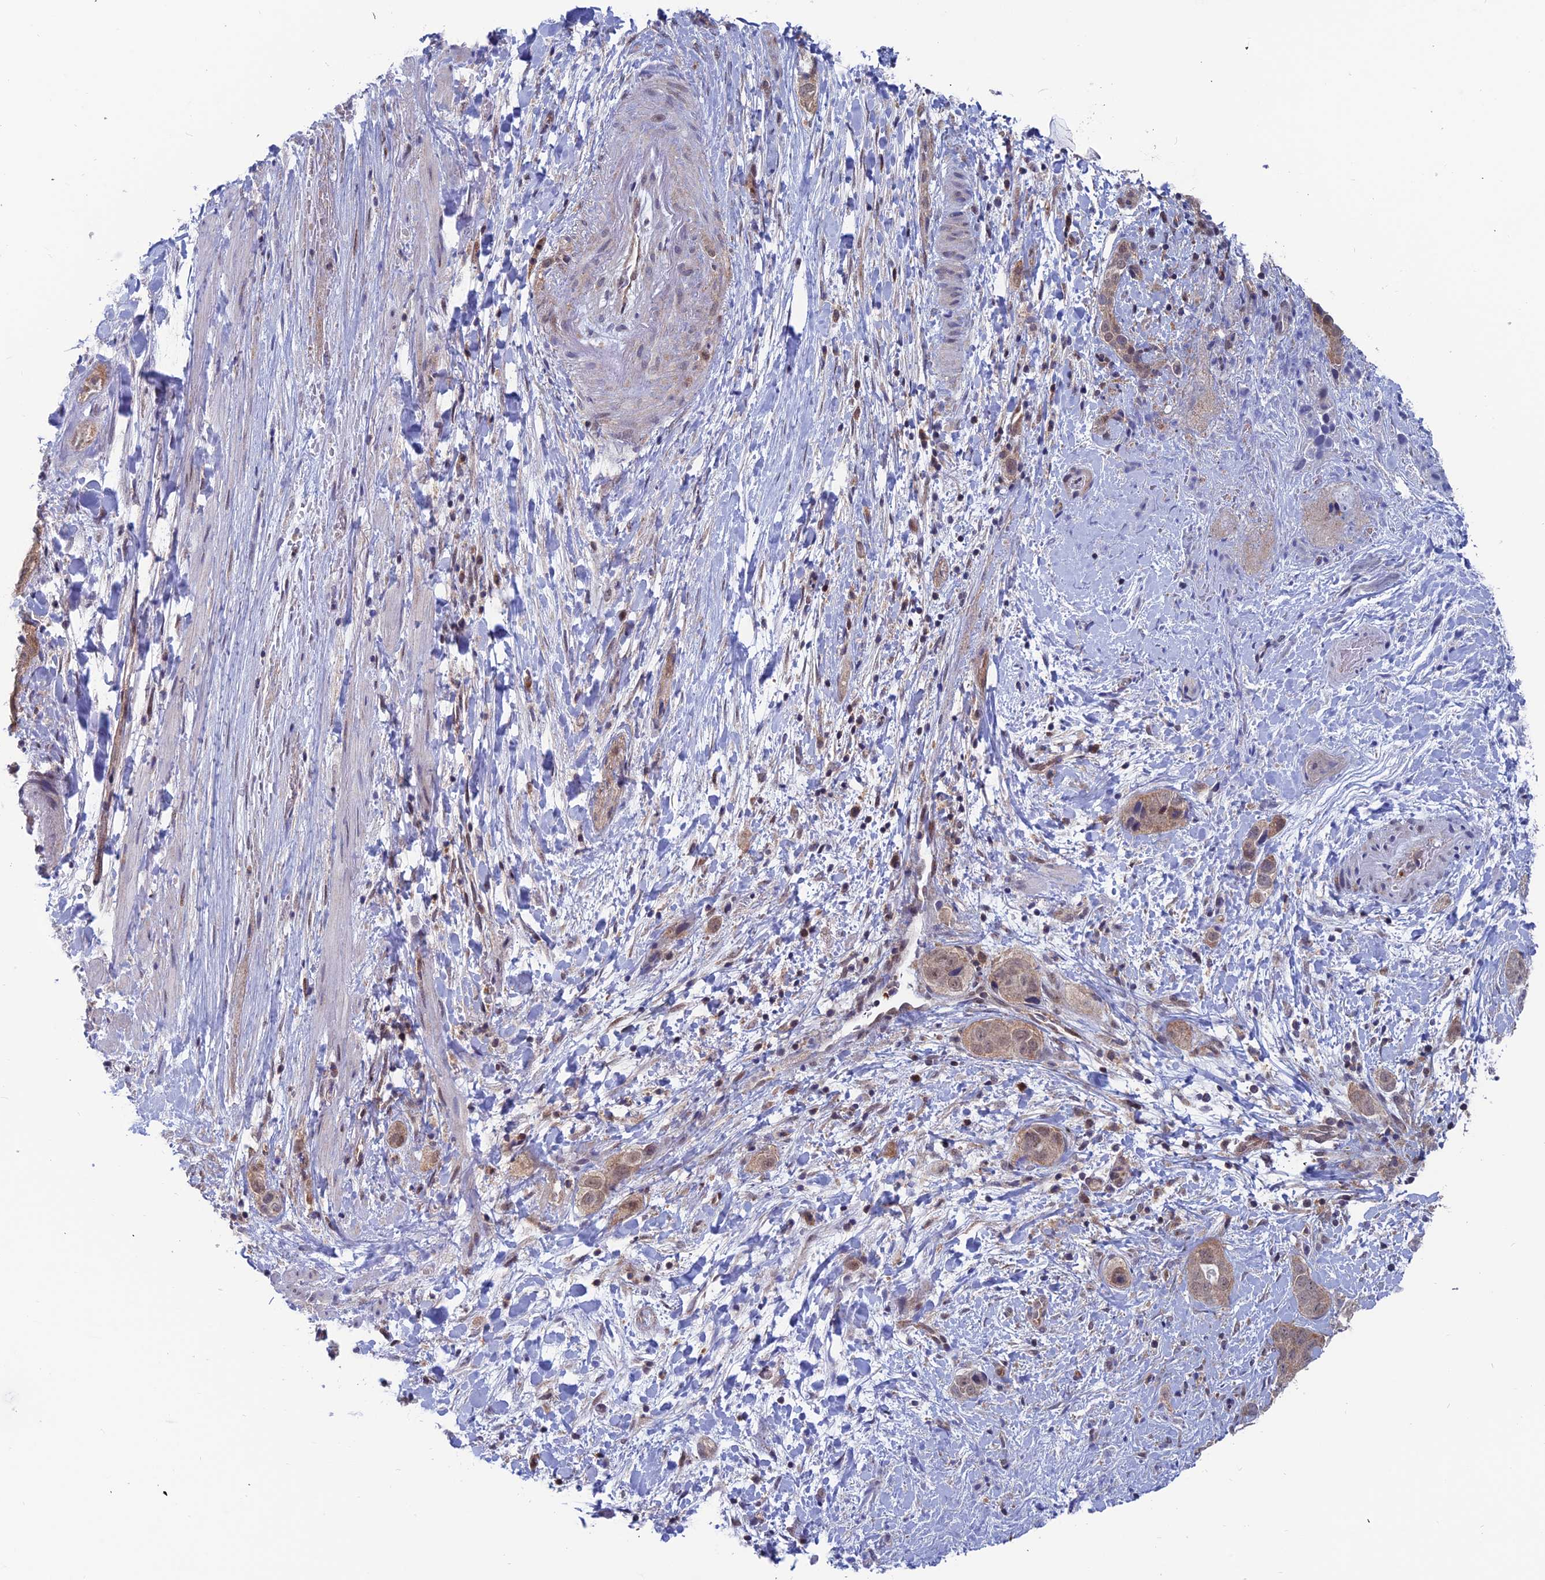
{"staining": {"intensity": "moderate", "quantity": ">75%", "location": "cytoplasmic/membranous,nuclear"}, "tissue": "liver cancer", "cell_type": "Tumor cells", "image_type": "cancer", "snomed": [{"axis": "morphology", "description": "Cholangiocarcinoma"}, {"axis": "topography", "description": "Liver"}], "caption": "Immunohistochemistry staining of liver cholangiocarcinoma, which shows medium levels of moderate cytoplasmic/membranous and nuclear positivity in approximately >75% of tumor cells indicating moderate cytoplasmic/membranous and nuclear protein positivity. The staining was performed using DAB (brown) for protein detection and nuclei were counterstained in hematoxylin (blue).", "gene": "IGBP1", "patient": {"sex": "female", "age": 52}}